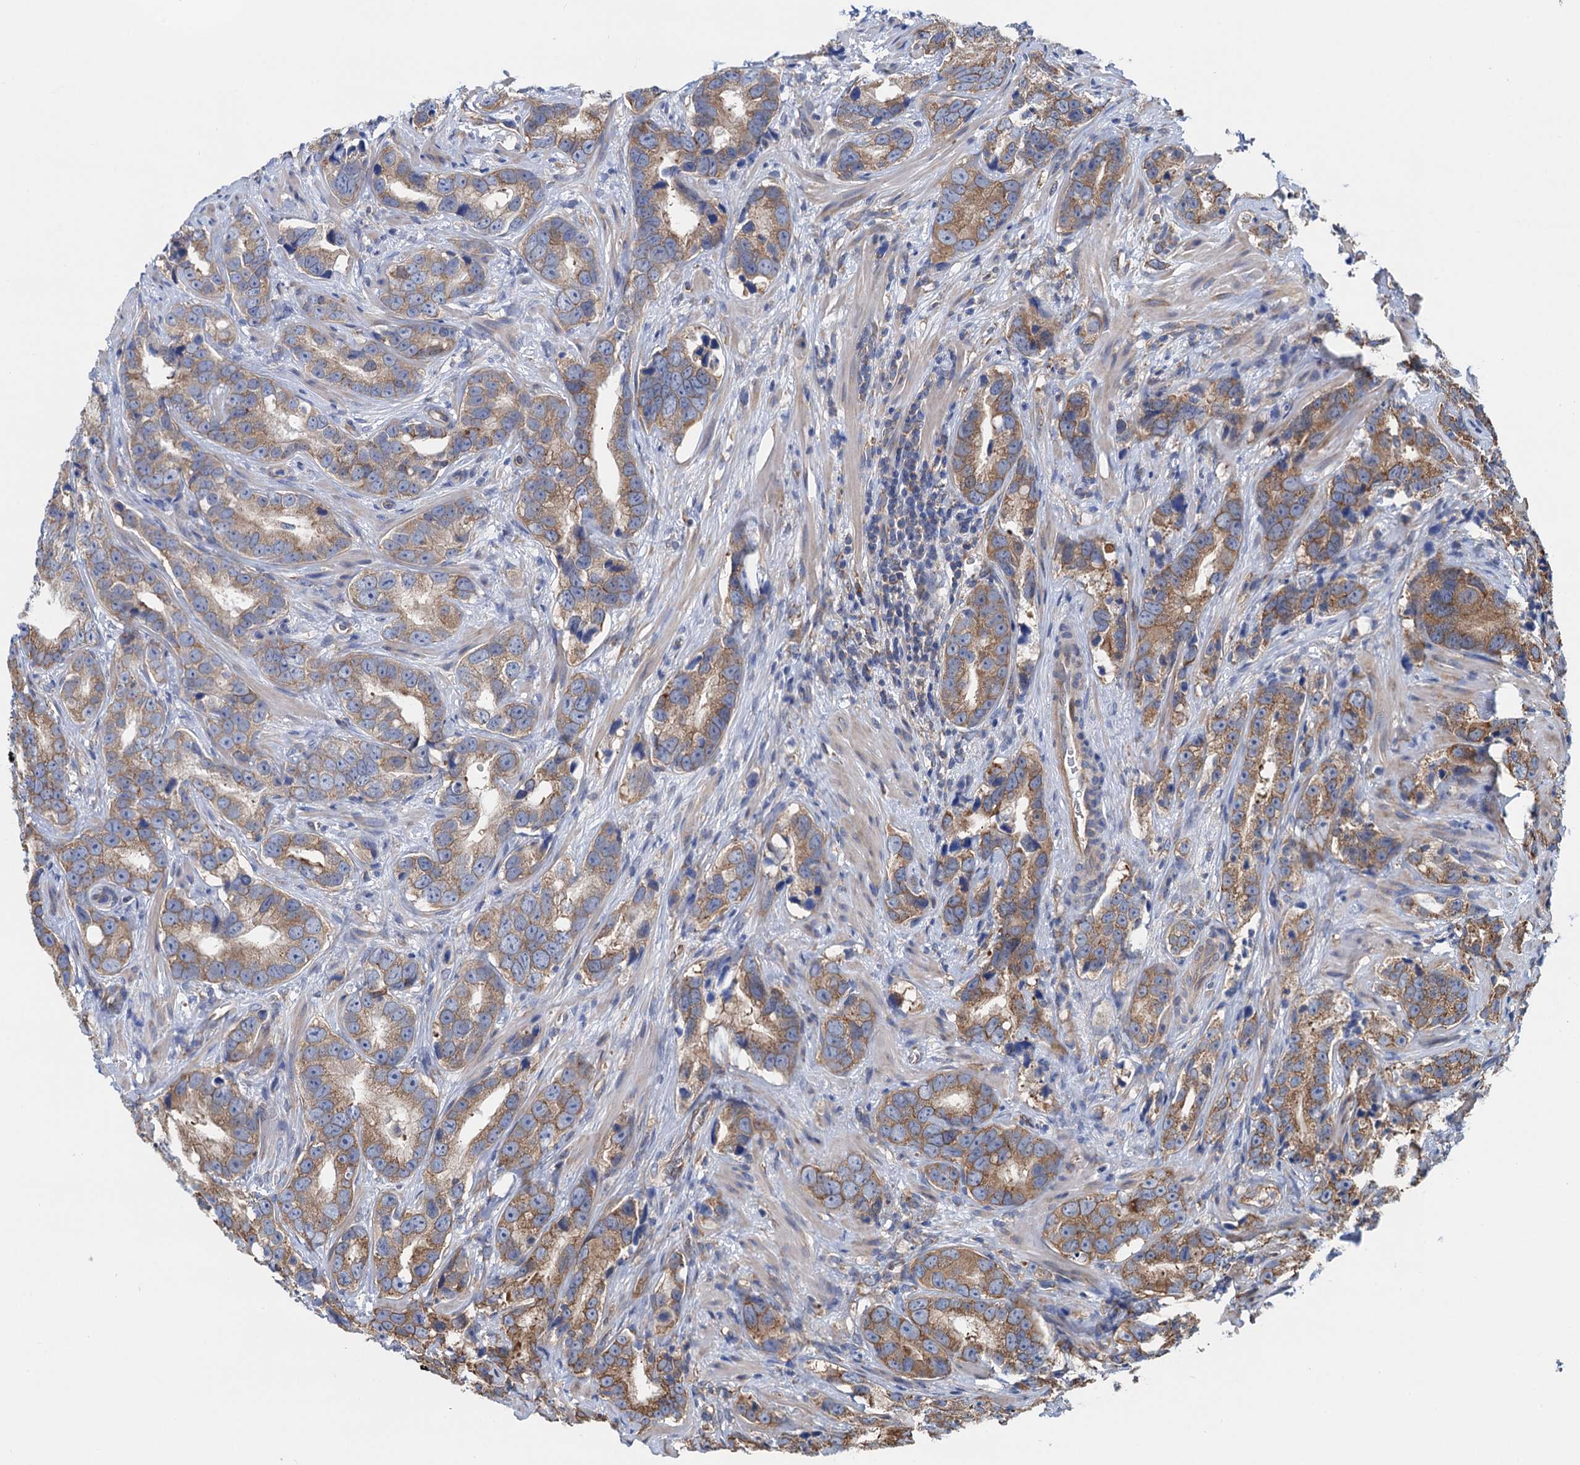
{"staining": {"intensity": "moderate", "quantity": ">75%", "location": "cytoplasmic/membranous"}, "tissue": "prostate cancer", "cell_type": "Tumor cells", "image_type": "cancer", "snomed": [{"axis": "morphology", "description": "Adenocarcinoma, High grade"}, {"axis": "topography", "description": "Prostate"}], "caption": "A high-resolution micrograph shows immunohistochemistry (IHC) staining of high-grade adenocarcinoma (prostate), which shows moderate cytoplasmic/membranous staining in about >75% of tumor cells. (DAB (3,3'-diaminobenzidine) IHC with brightfield microscopy, high magnification).", "gene": "SLC12A7", "patient": {"sex": "male", "age": 62}}